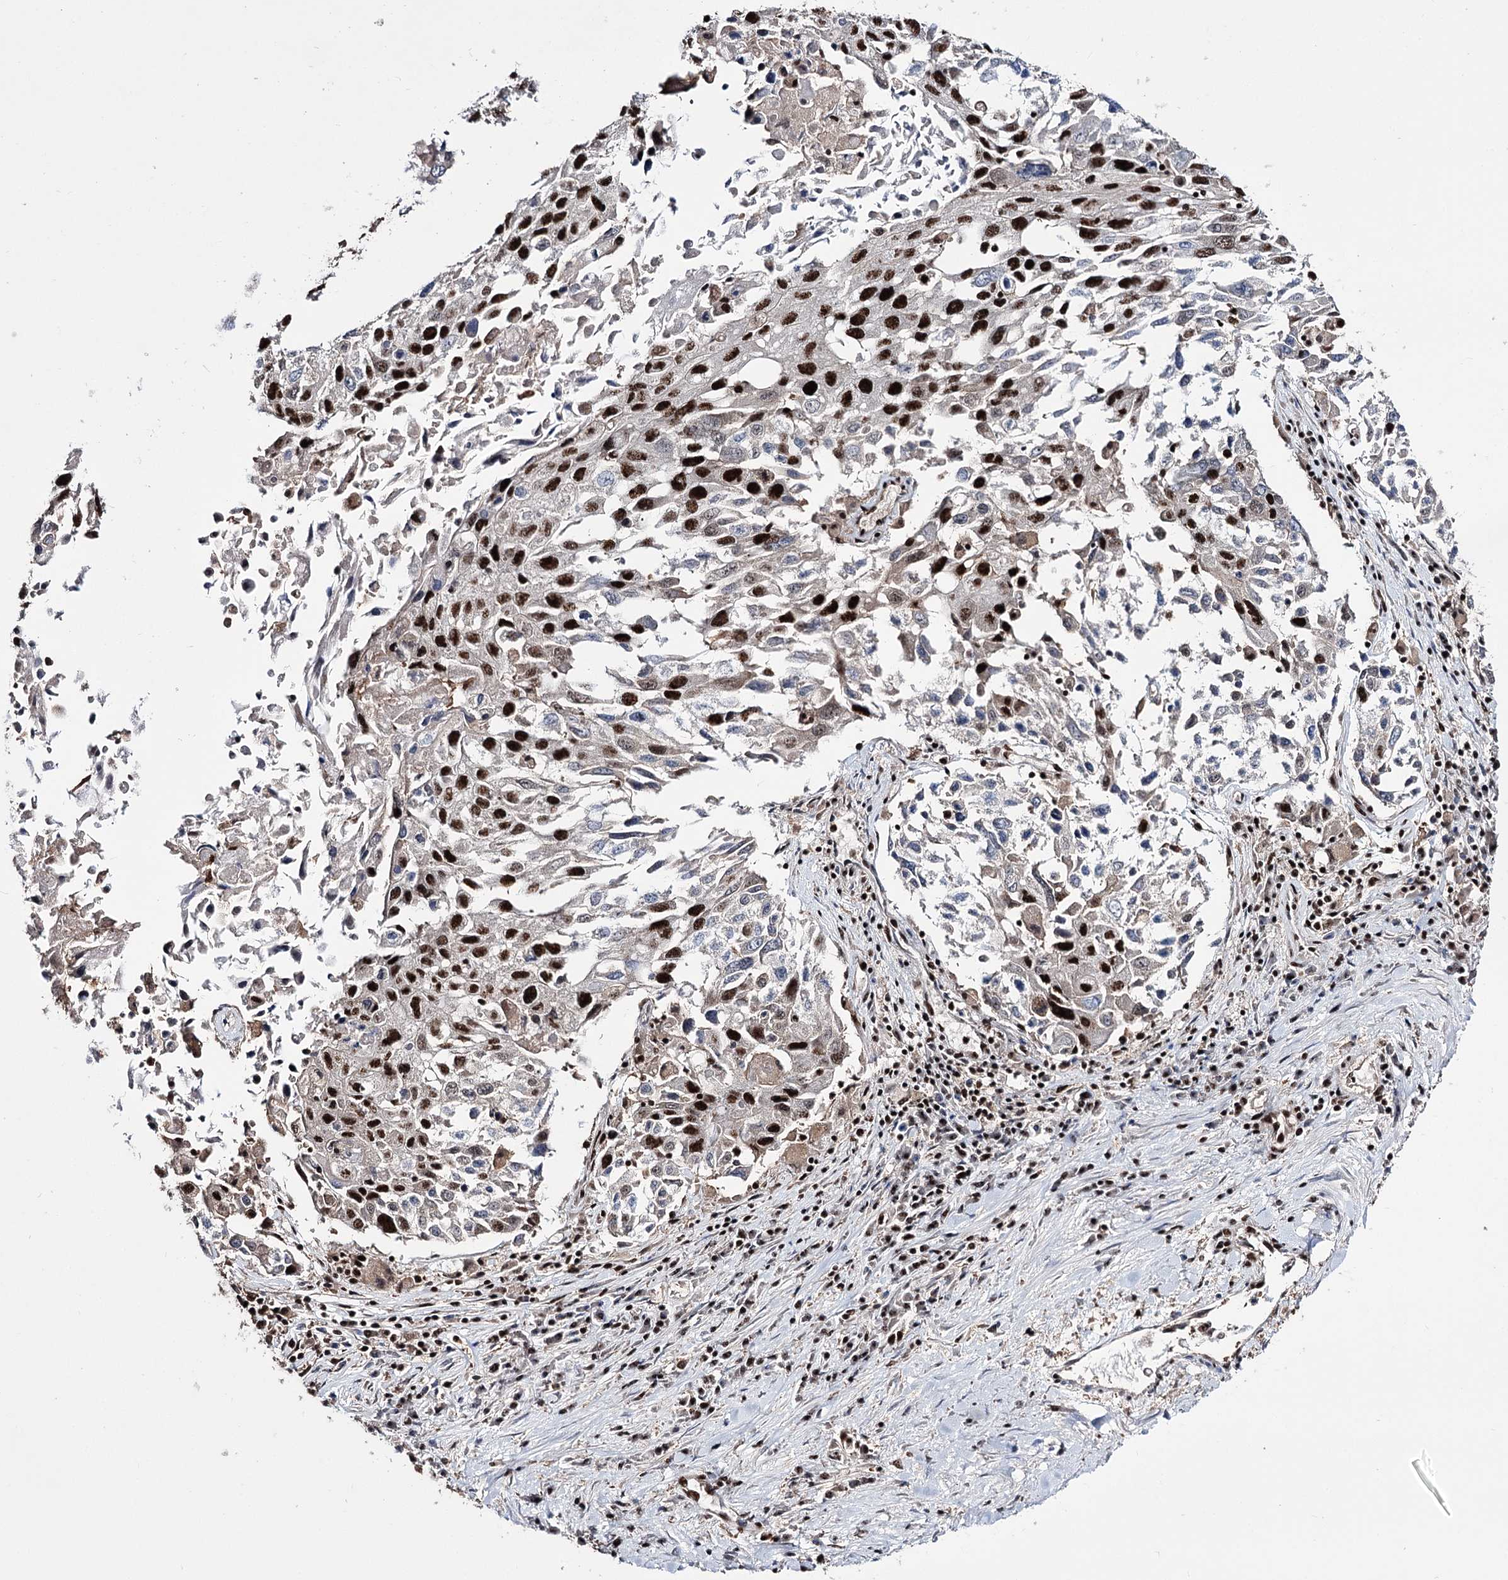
{"staining": {"intensity": "strong", "quantity": ">75%", "location": "nuclear"}, "tissue": "lung cancer", "cell_type": "Tumor cells", "image_type": "cancer", "snomed": [{"axis": "morphology", "description": "Squamous cell carcinoma, NOS"}, {"axis": "topography", "description": "Lung"}], "caption": "A brown stain shows strong nuclear positivity of a protein in human lung squamous cell carcinoma tumor cells. Using DAB (3,3'-diaminobenzidine) (brown) and hematoxylin (blue) stains, captured at high magnification using brightfield microscopy.", "gene": "PRPF40A", "patient": {"sex": "male", "age": 65}}